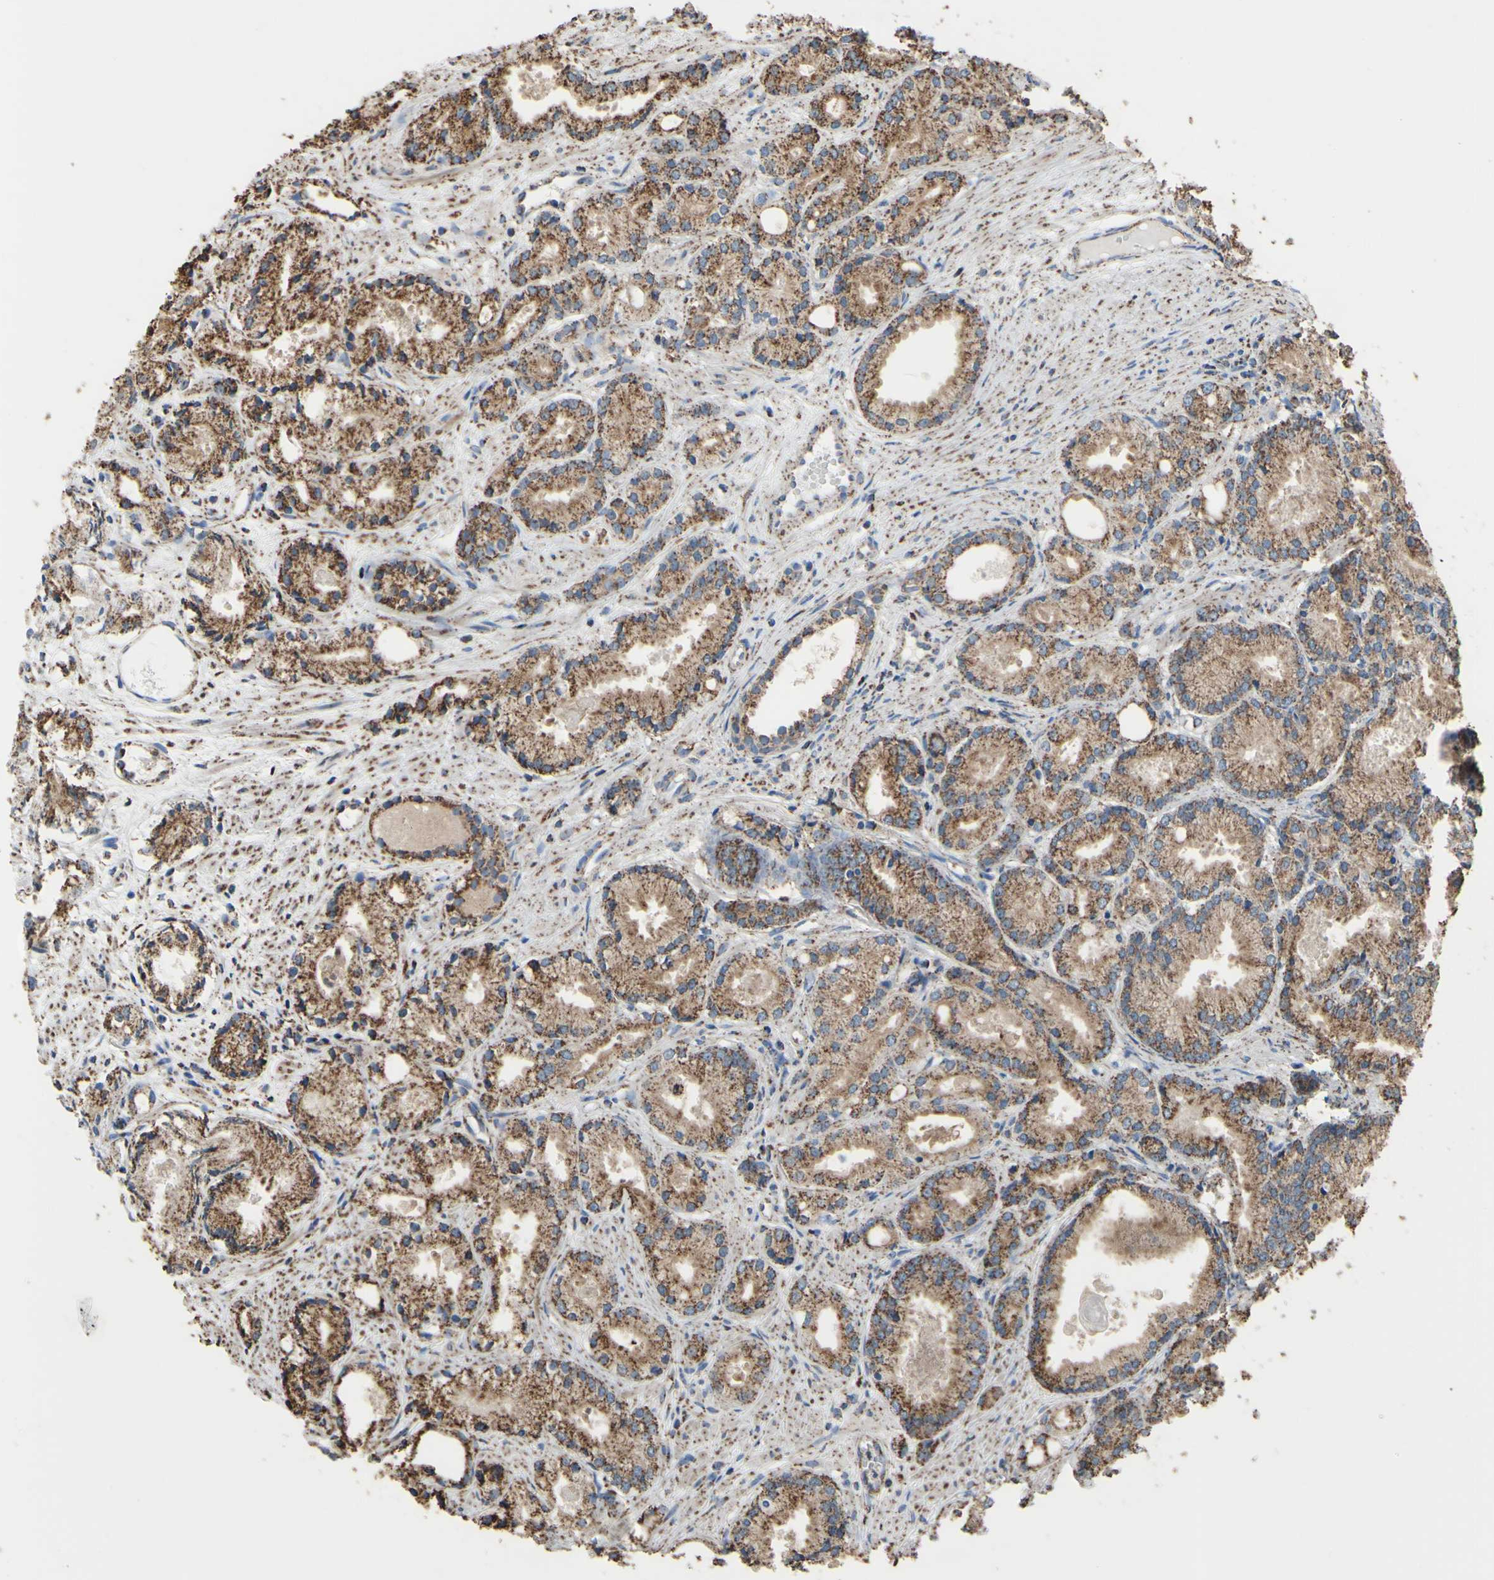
{"staining": {"intensity": "moderate", "quantity": ">75%", "location": "cytoplasmic/membranous"}, "tissue": "prostate cancer", "cell_type": "Tumor cells", "image_type": "cancer", "snomed": [{"axis": "morphology", "description": "Adenocarcinoma, Low grade"}, {"axis": "topography", "description": "Prostate"}], "caption": "Prostate cancer (adenocarcinoma (low-grade)) tissue demonstrates moderate cytoplasmic/membranous positivity in approximately >75% of tumor cells", "gene": "CMKLR2", "patient": {"sex": "male", "age": 72}}